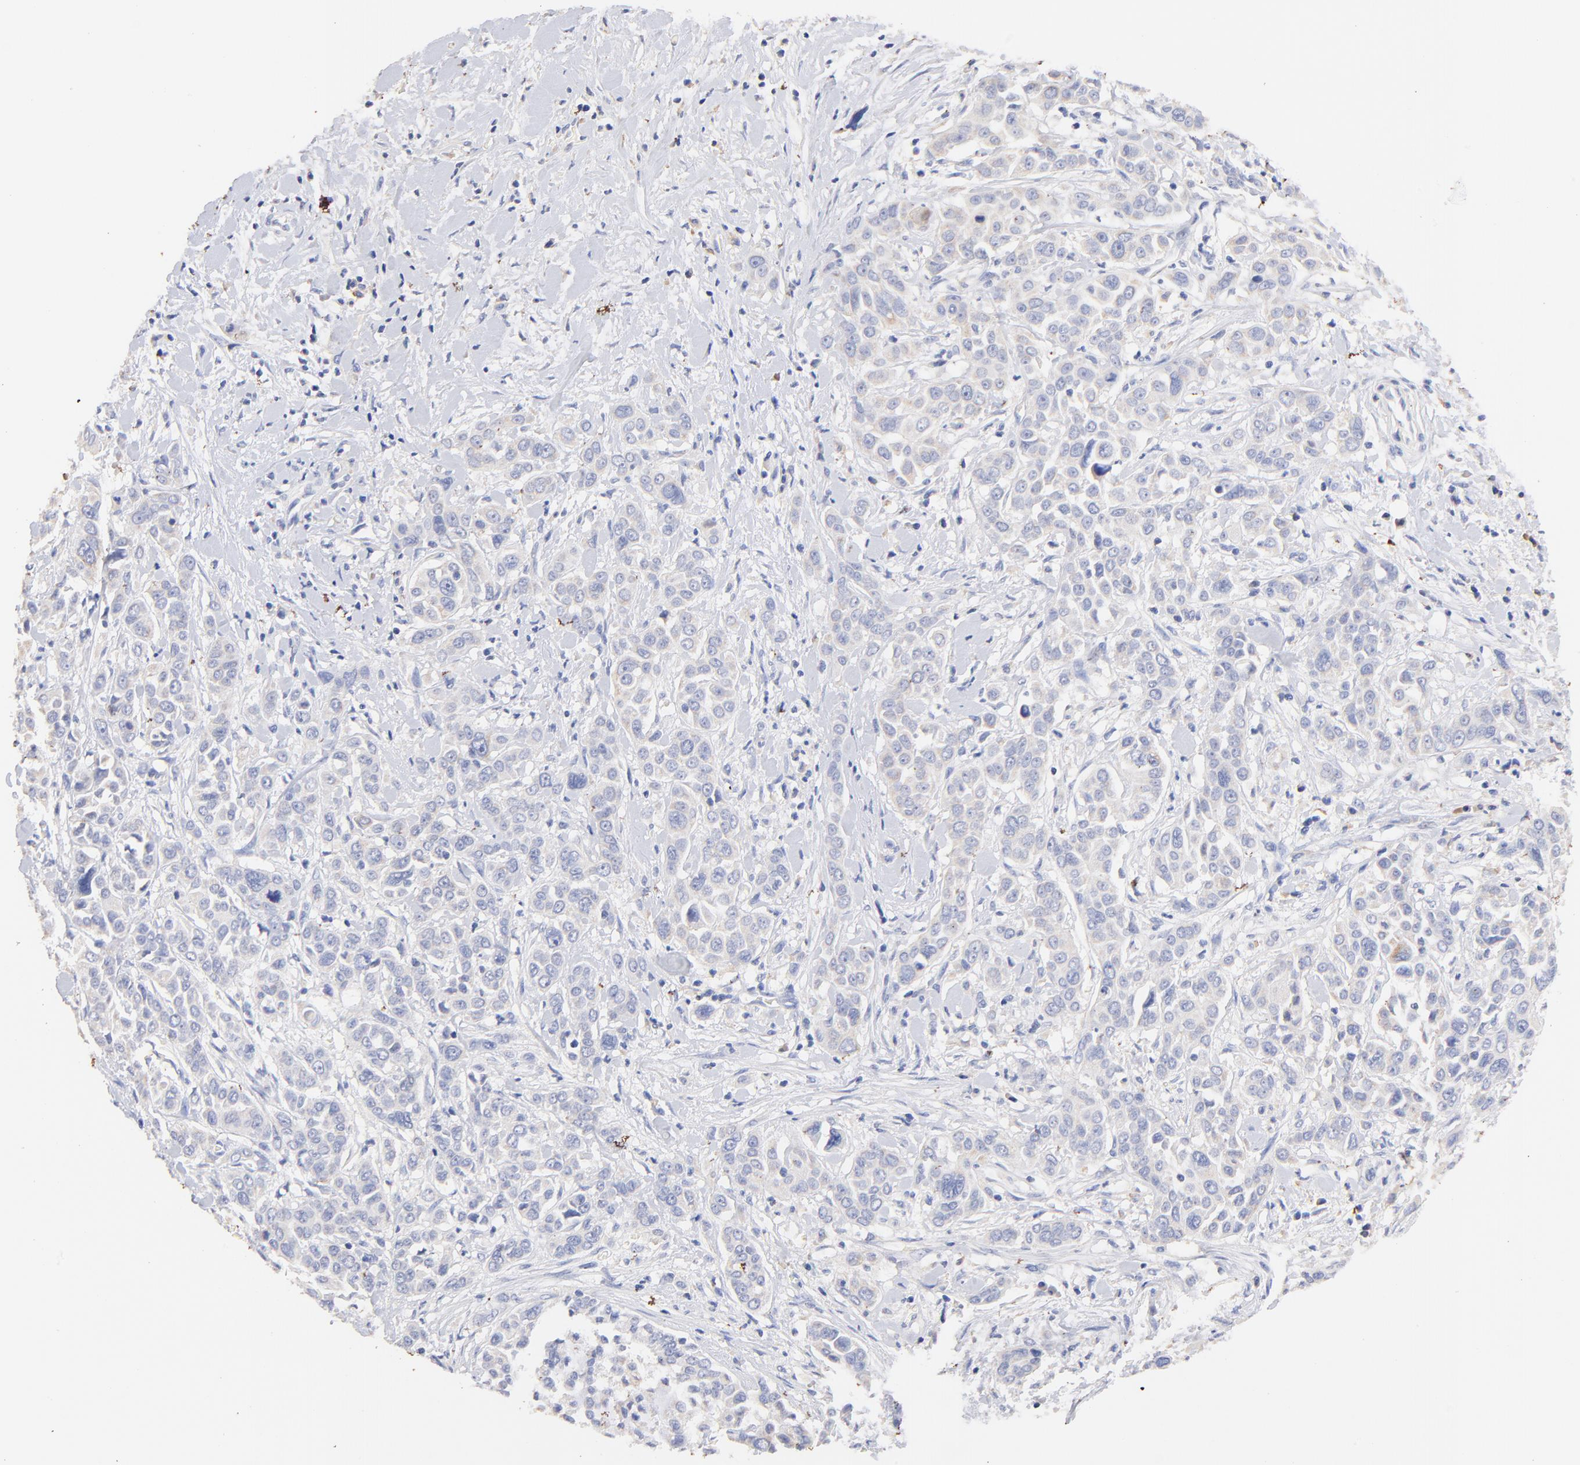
{"staining": {"intensity": "weak", "quantity": "<25%", "location": "cytoplasmic/membranous"}, "tissue": "pancreatic cancer", "cell_type": "Tumor cells", "image_type": "cancer", "snomed": [{"axis": "morphology", "description": "Adenocarcinoma, NOS"}, {"axis": "topography", "description": "Pancreas"}], "caption": "There is no significant positivity in tumor cells of pancreatic cancer.", "gene": "IGLV7-43", "patient": {"sex": "female", "age": 52}}